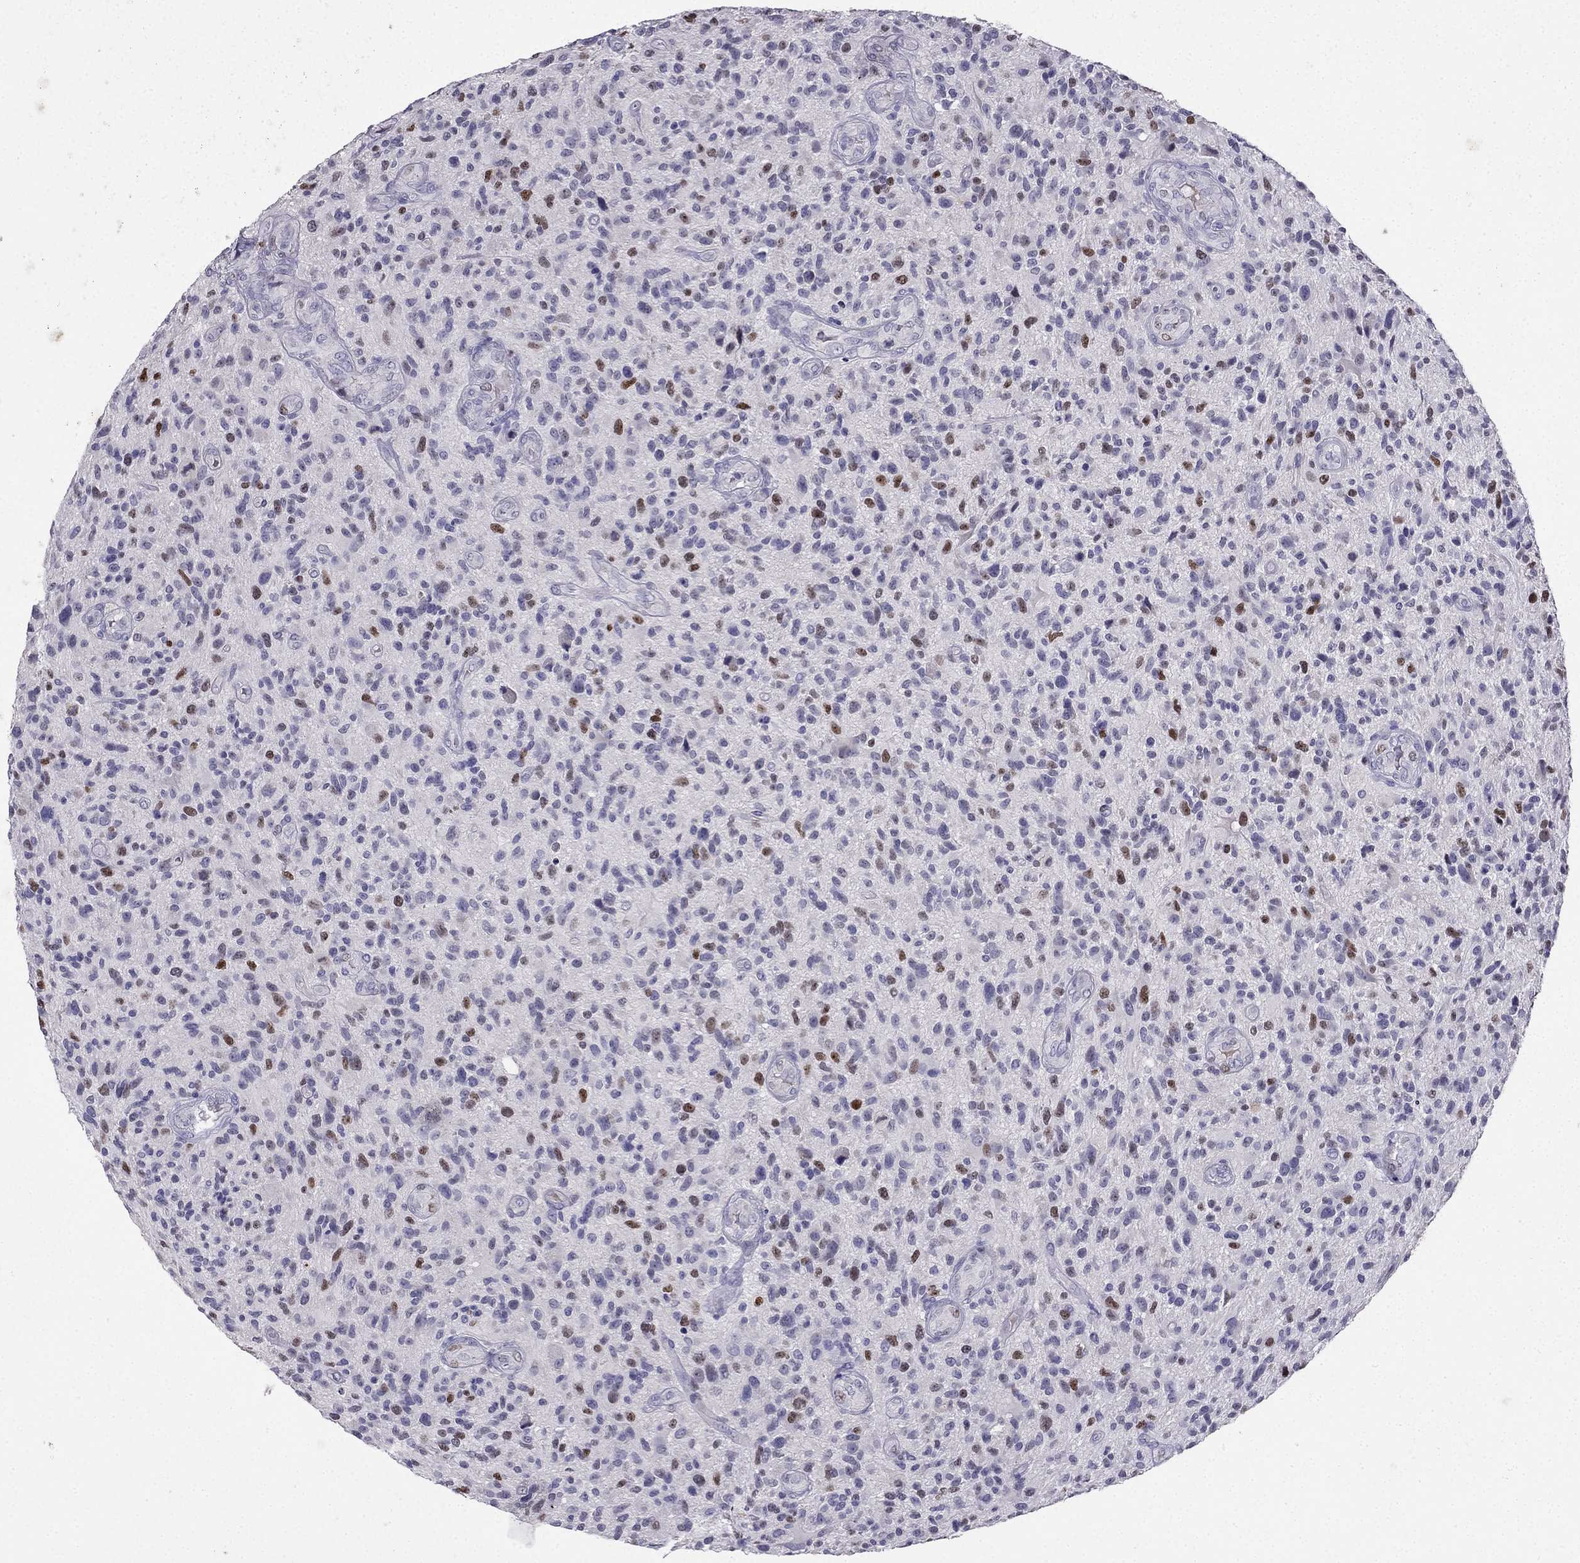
{"staining": {"intensity": "strong", "quantity": "<25%", "location": "nuclear"}, "tissue": "glioma", "cell_type": "Tumor cells", "image_type": "cancer", "snomed": [{"axis": "morphology", "description": "Glioma, malignant, High grade"}, {"axis": "topography", "description": "Brain"}], "caption": "Immunohistochemical staining of human glioma demonstrates strong nuclear protein staining in approximately <25% of tumor cells.", "gene": "UHRF1", "patient": {"sex": "male", "age": 47}}